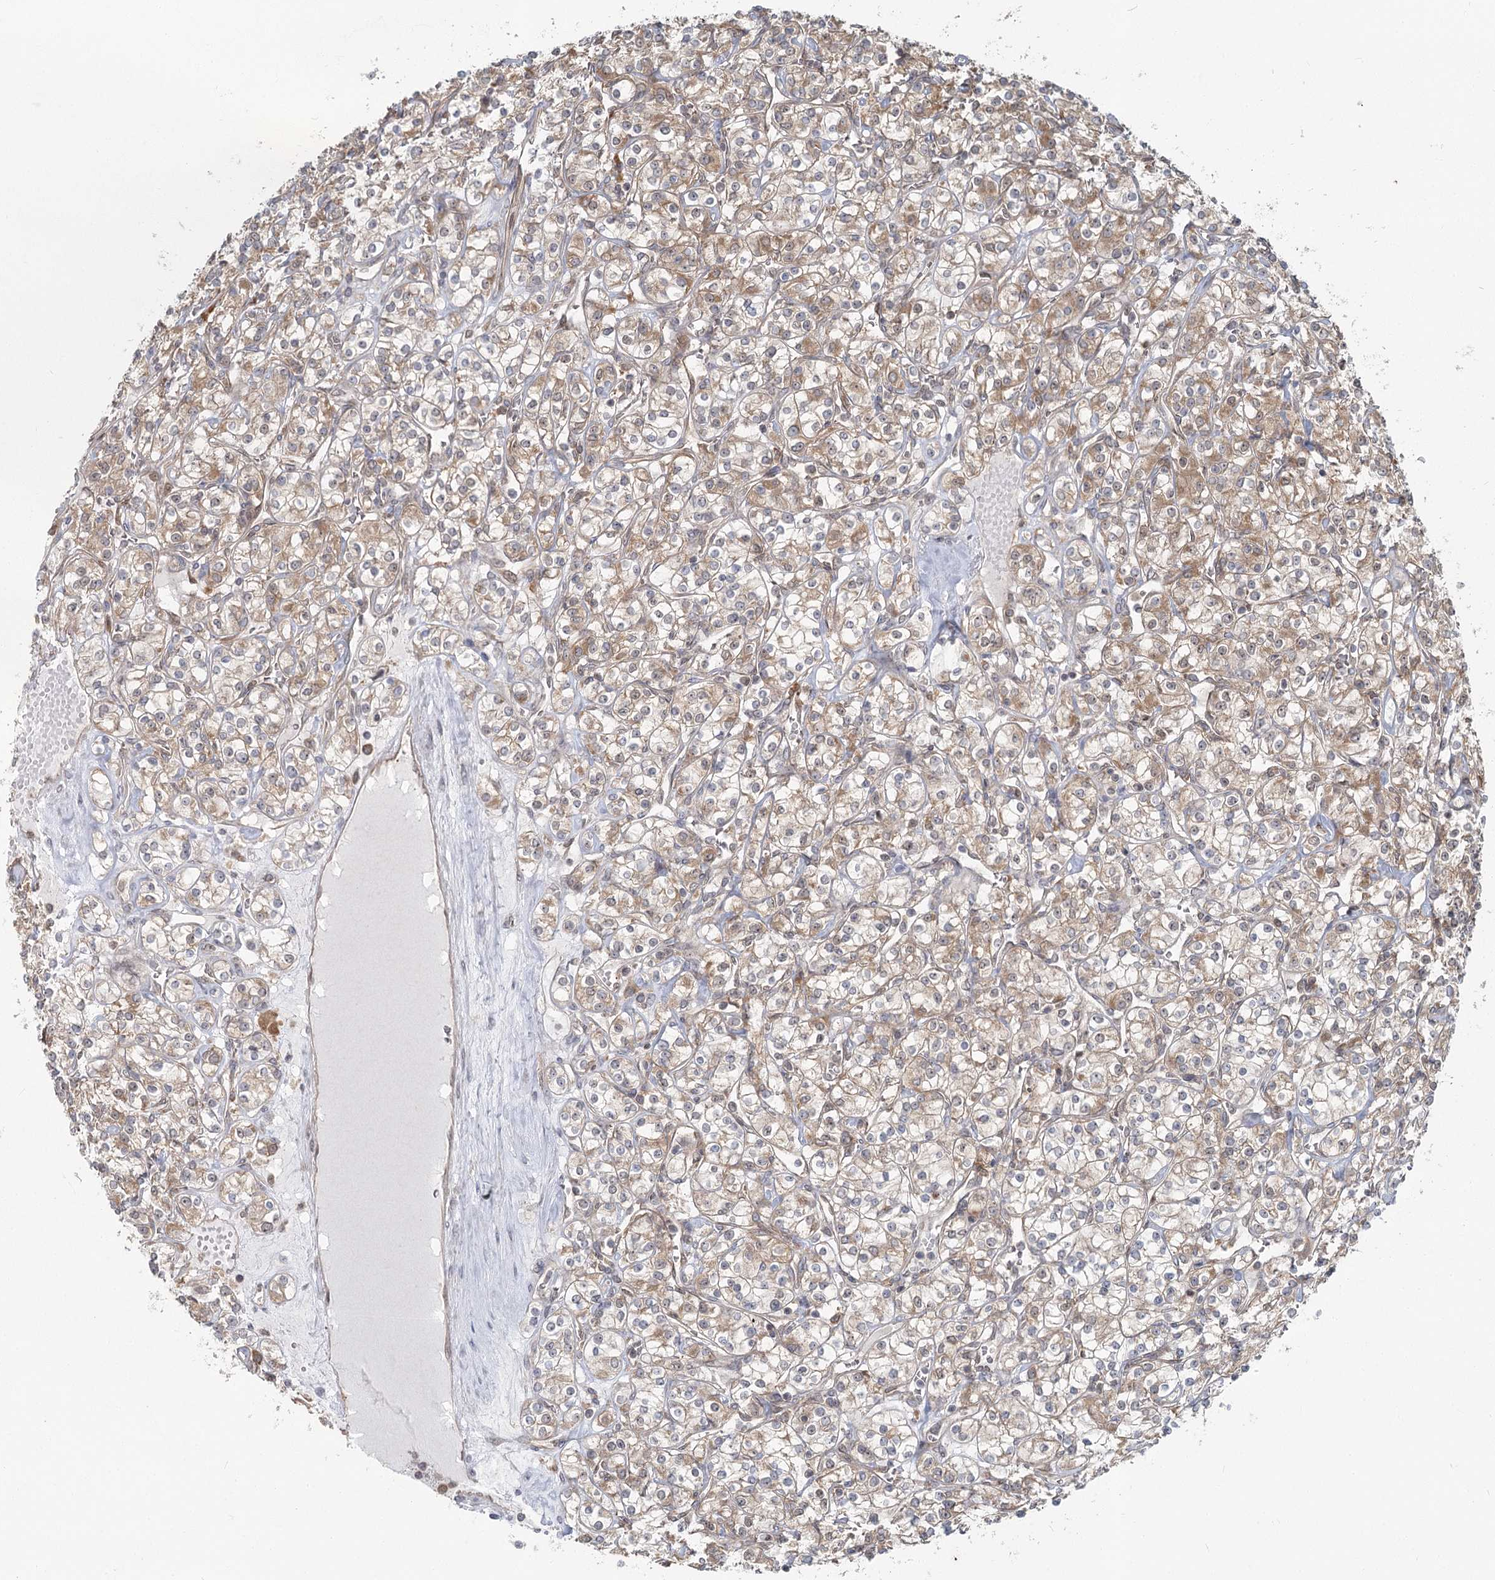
{"staining": {"intensity": "moderate", "quantity": ">75%", "location": "cytoplasmic/membranous"}, "tissue": "renal cancer", "cell_type": "Tumor cells", "image_type": "cancer", "snomed": [{"axis": "morphology", "description": "Adenocarcinoma, NOS"}, {"axis": "topography", "description": "Kidney"}], "caption": "Protein analysis of adenocarcinoma (renal) tissue exhibits moderate cytoplasmic/membranous staining in approximately >75% of tumor cells.", "gene": "THNSL1", "patient": {"sex": "male", "age": 77}}